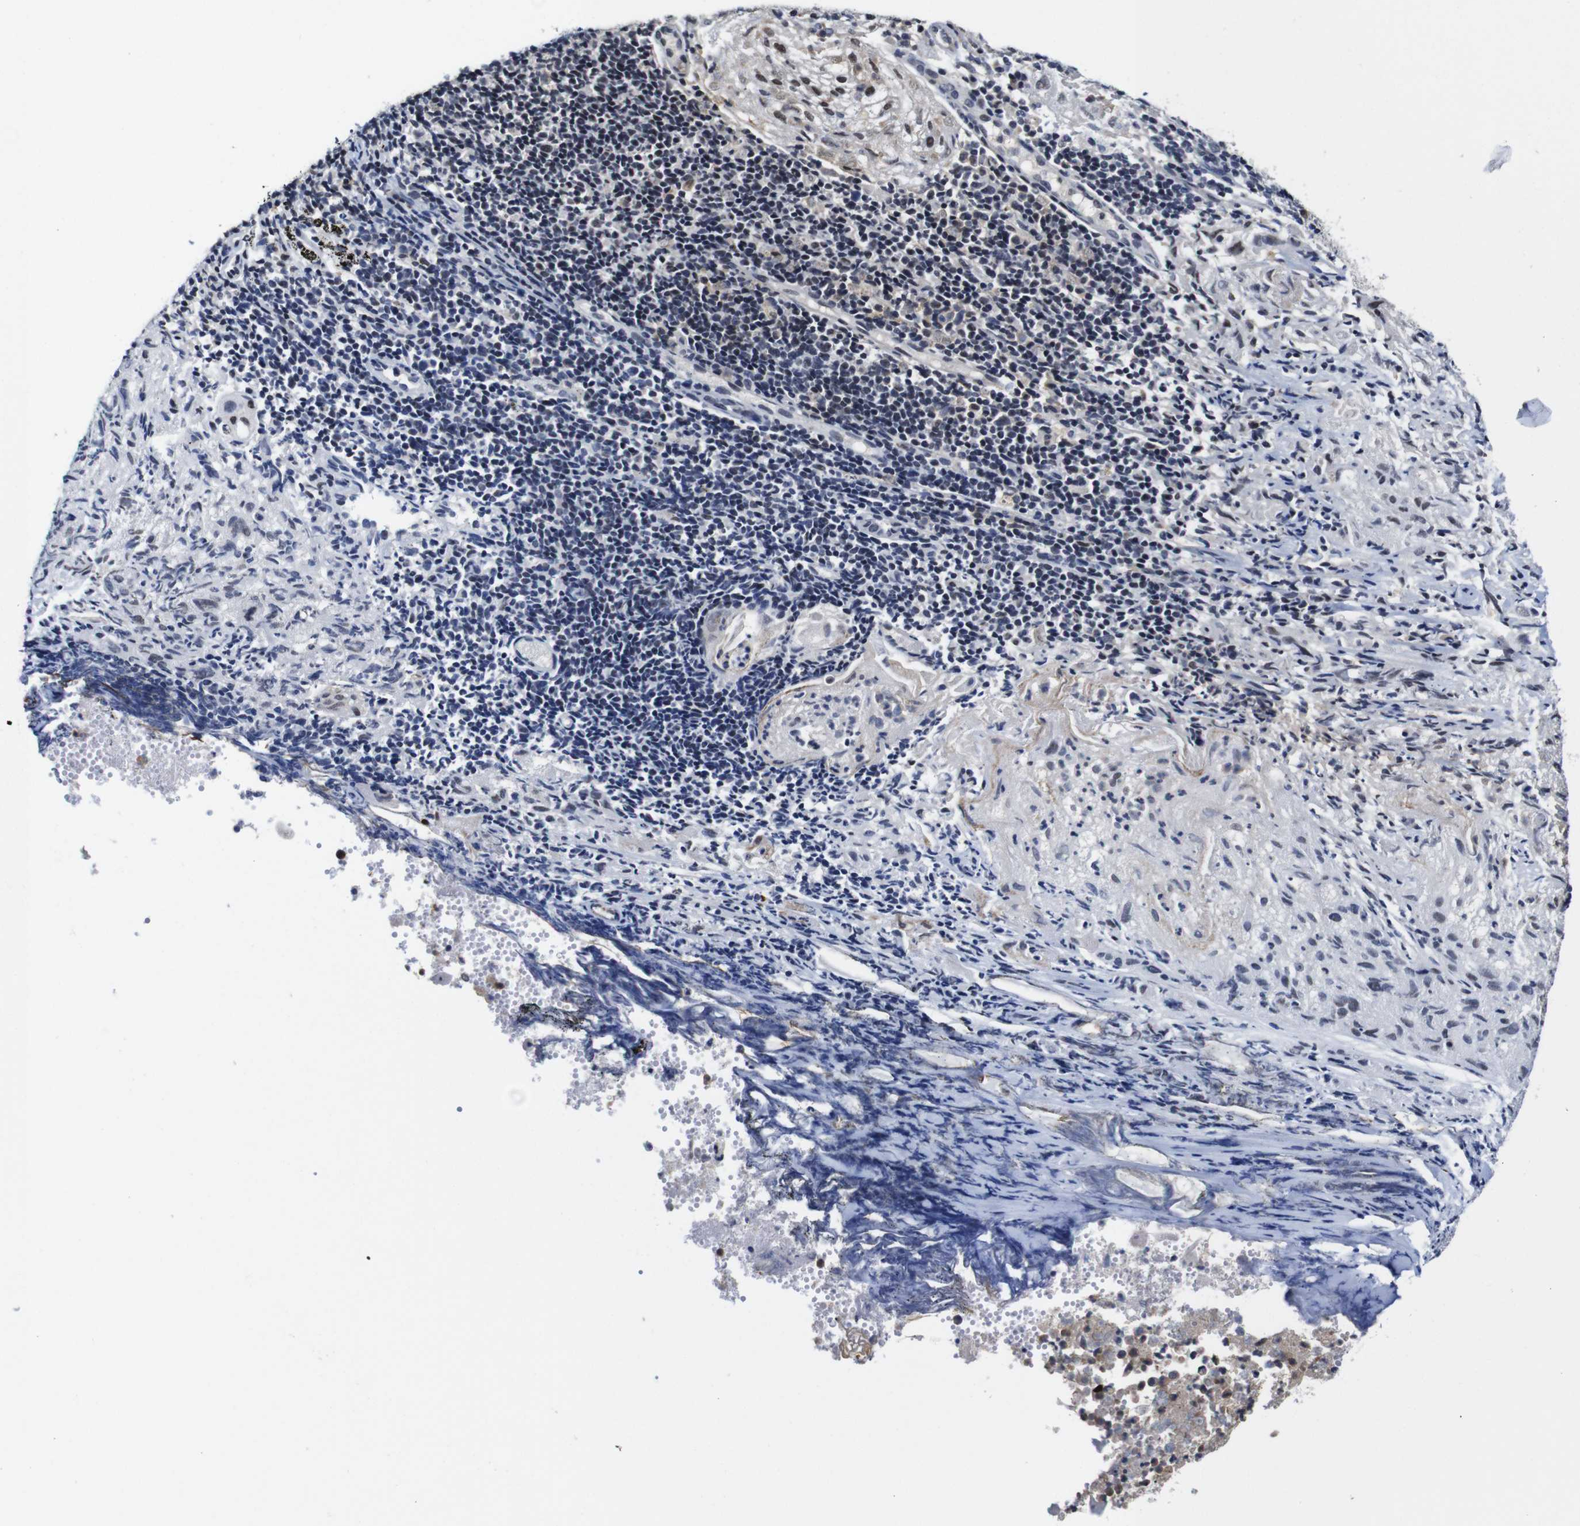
{"staining": {"intensity": "moderate", "quantity": "25%-75%", "location": "nuclear"}, "tissue": "lung cancer", "cell_type": "Tumor cells", "image_type": "cancer", "snomed": [{"axis": "morphology", "description": "Inflammation, NOS"}, {"axis": "morphology", "description": "Squamous cell carcinoma, NOS"}, {"axis": "topography", "description": "Lymph node"}, {"axis": "topography", "description": "Soft tissue"}, {"axis": "topography", "description": "Lung"}], "caption": "A micrograph of lung squamous cell carcinoma stained for a protein displays moderate nuclear brown staining in tumor cells. (brown staining indicates protein expression, while blue staining denotes nuclei).", "gene": "NTRK3", "patient": {"sex": "male", "age": 66}}